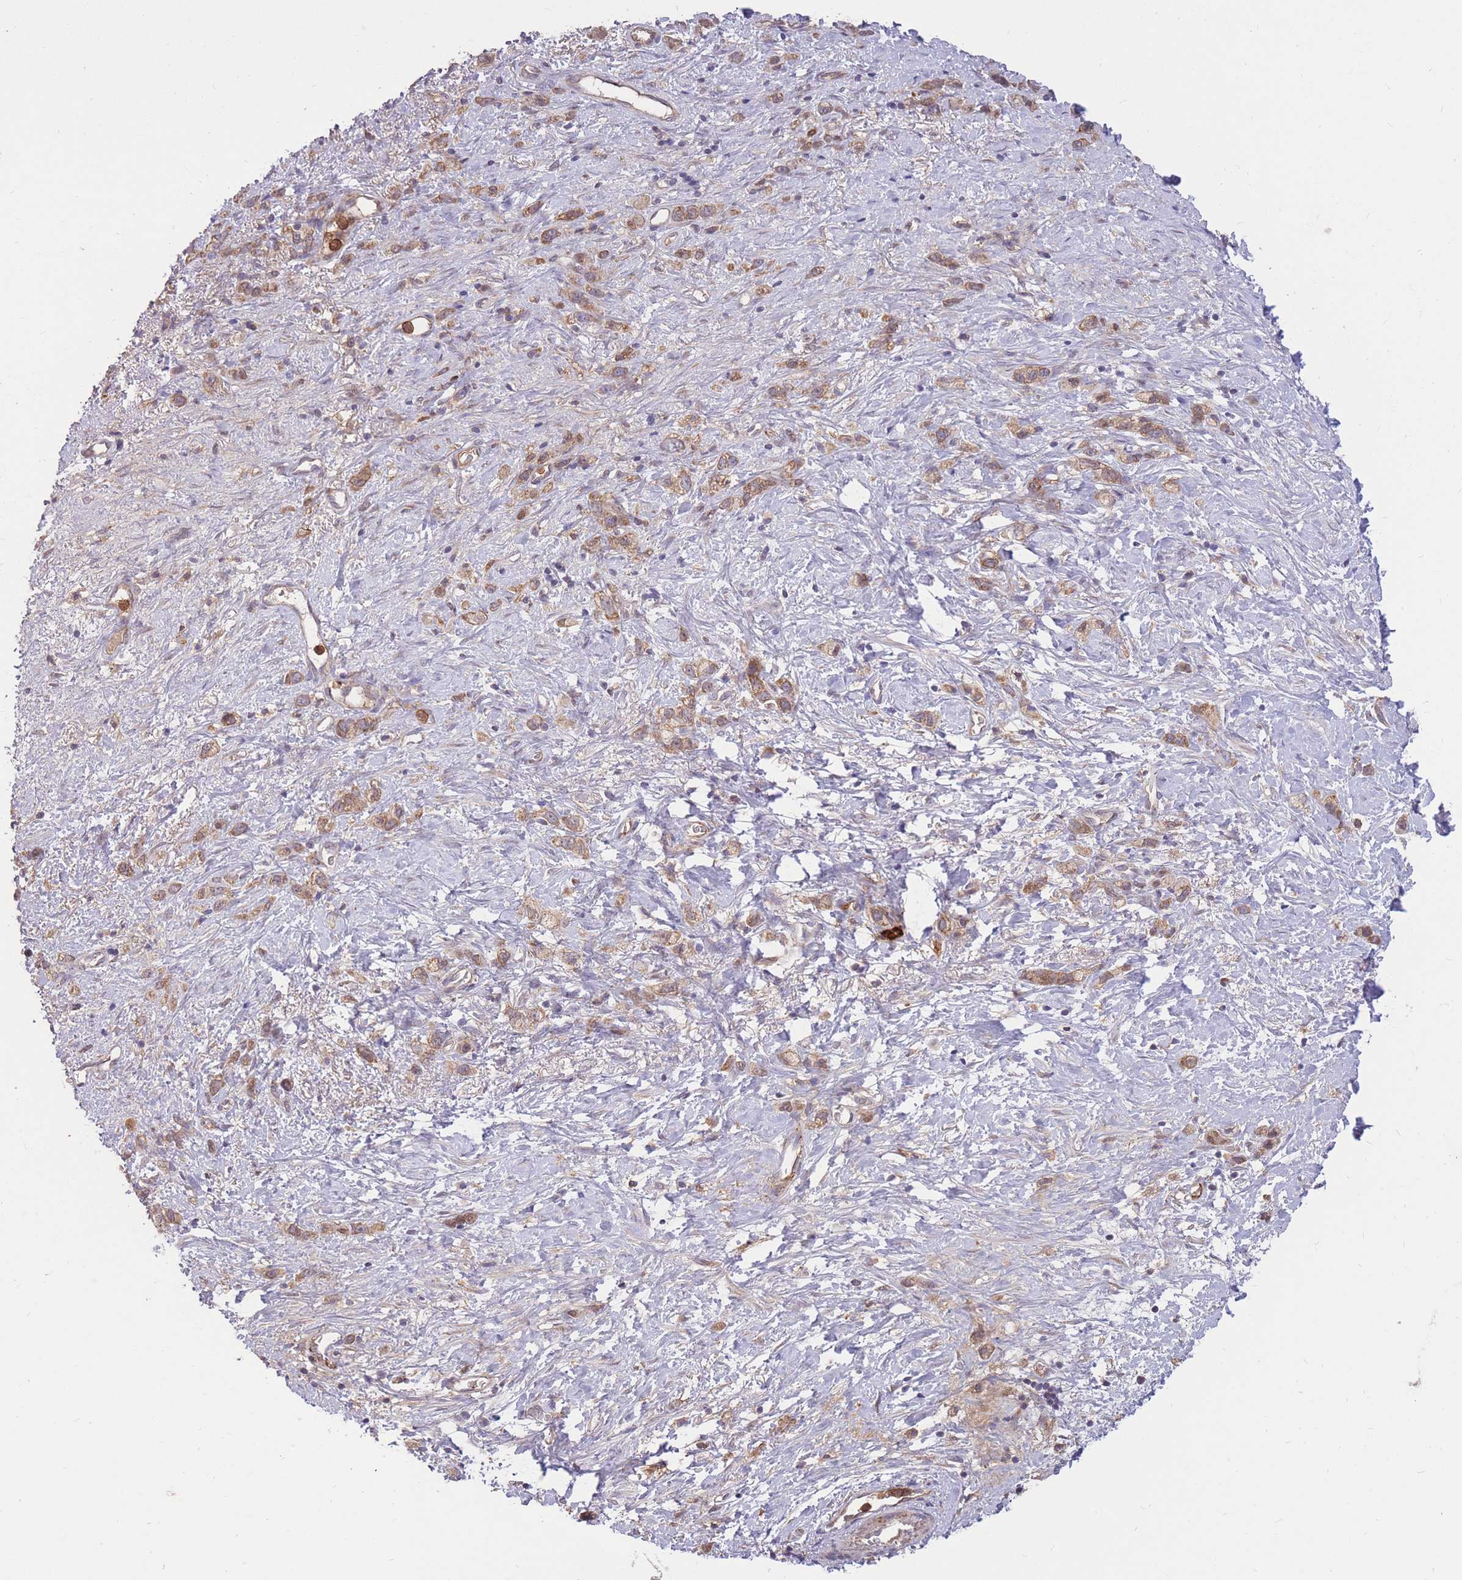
{"staining": {"intensity": "moderate", "quantity": ">75%", "location": "cytoplasmic/membranous"}, "tissue": "stomach cancer", "cell_type": "Tumor cells", "image_type": "cancer", "snomed": [{"axis": "morphology", "description": "Adenocarcinoma, NOS"}, {"axis": "topography", "description": "Stomach"}], "caption": "A photomicrograph of adenocarcinoma (stomach) stained for a protein reveals moderate cytoplasmic/membranous brown staining in tumor cells.", "gene": "IGF2BP2", "patient": {"sex": "female", "age": 65}}